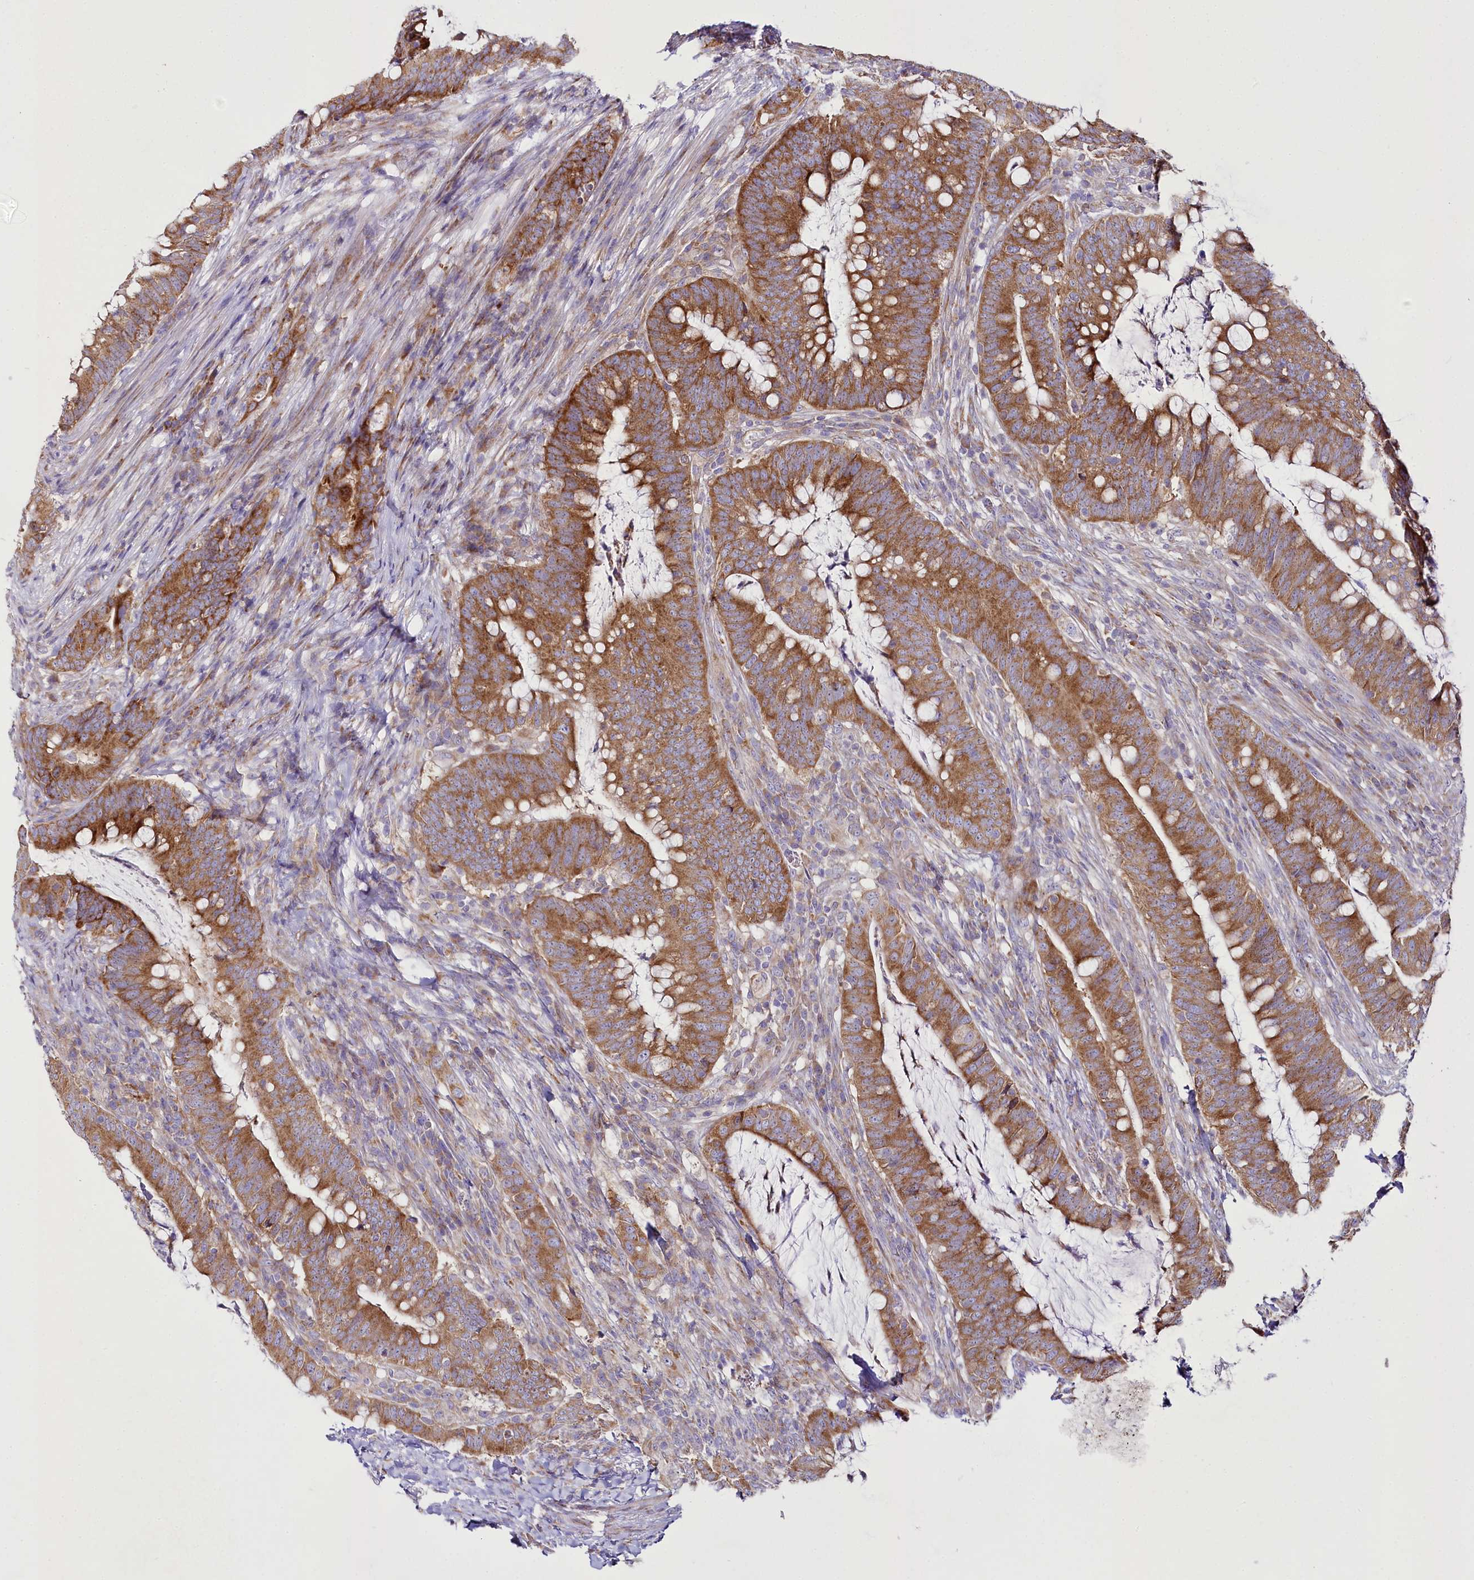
{"staining": {"intensity": "moderate", "quantity": ">75%", "location": "cytoplasmic/membranous"}, "tissue": "colorectal cancer", "cell_type": "Tumor cells", "image_type": "cancer", "snomed": [{"axis": "morphology", "description": "Adenocarcinoma, NOS"}, {"axis": "topography", "description": "Colon"}], "caption": "Protein expression analysis of human colorectal adenocarcinoma reveals moderate cytoplasmic/membranous positivity in about >75% of tumor cells.", "gene": "THUMPD3", "patient": {"sex": "female", "age": 66}}